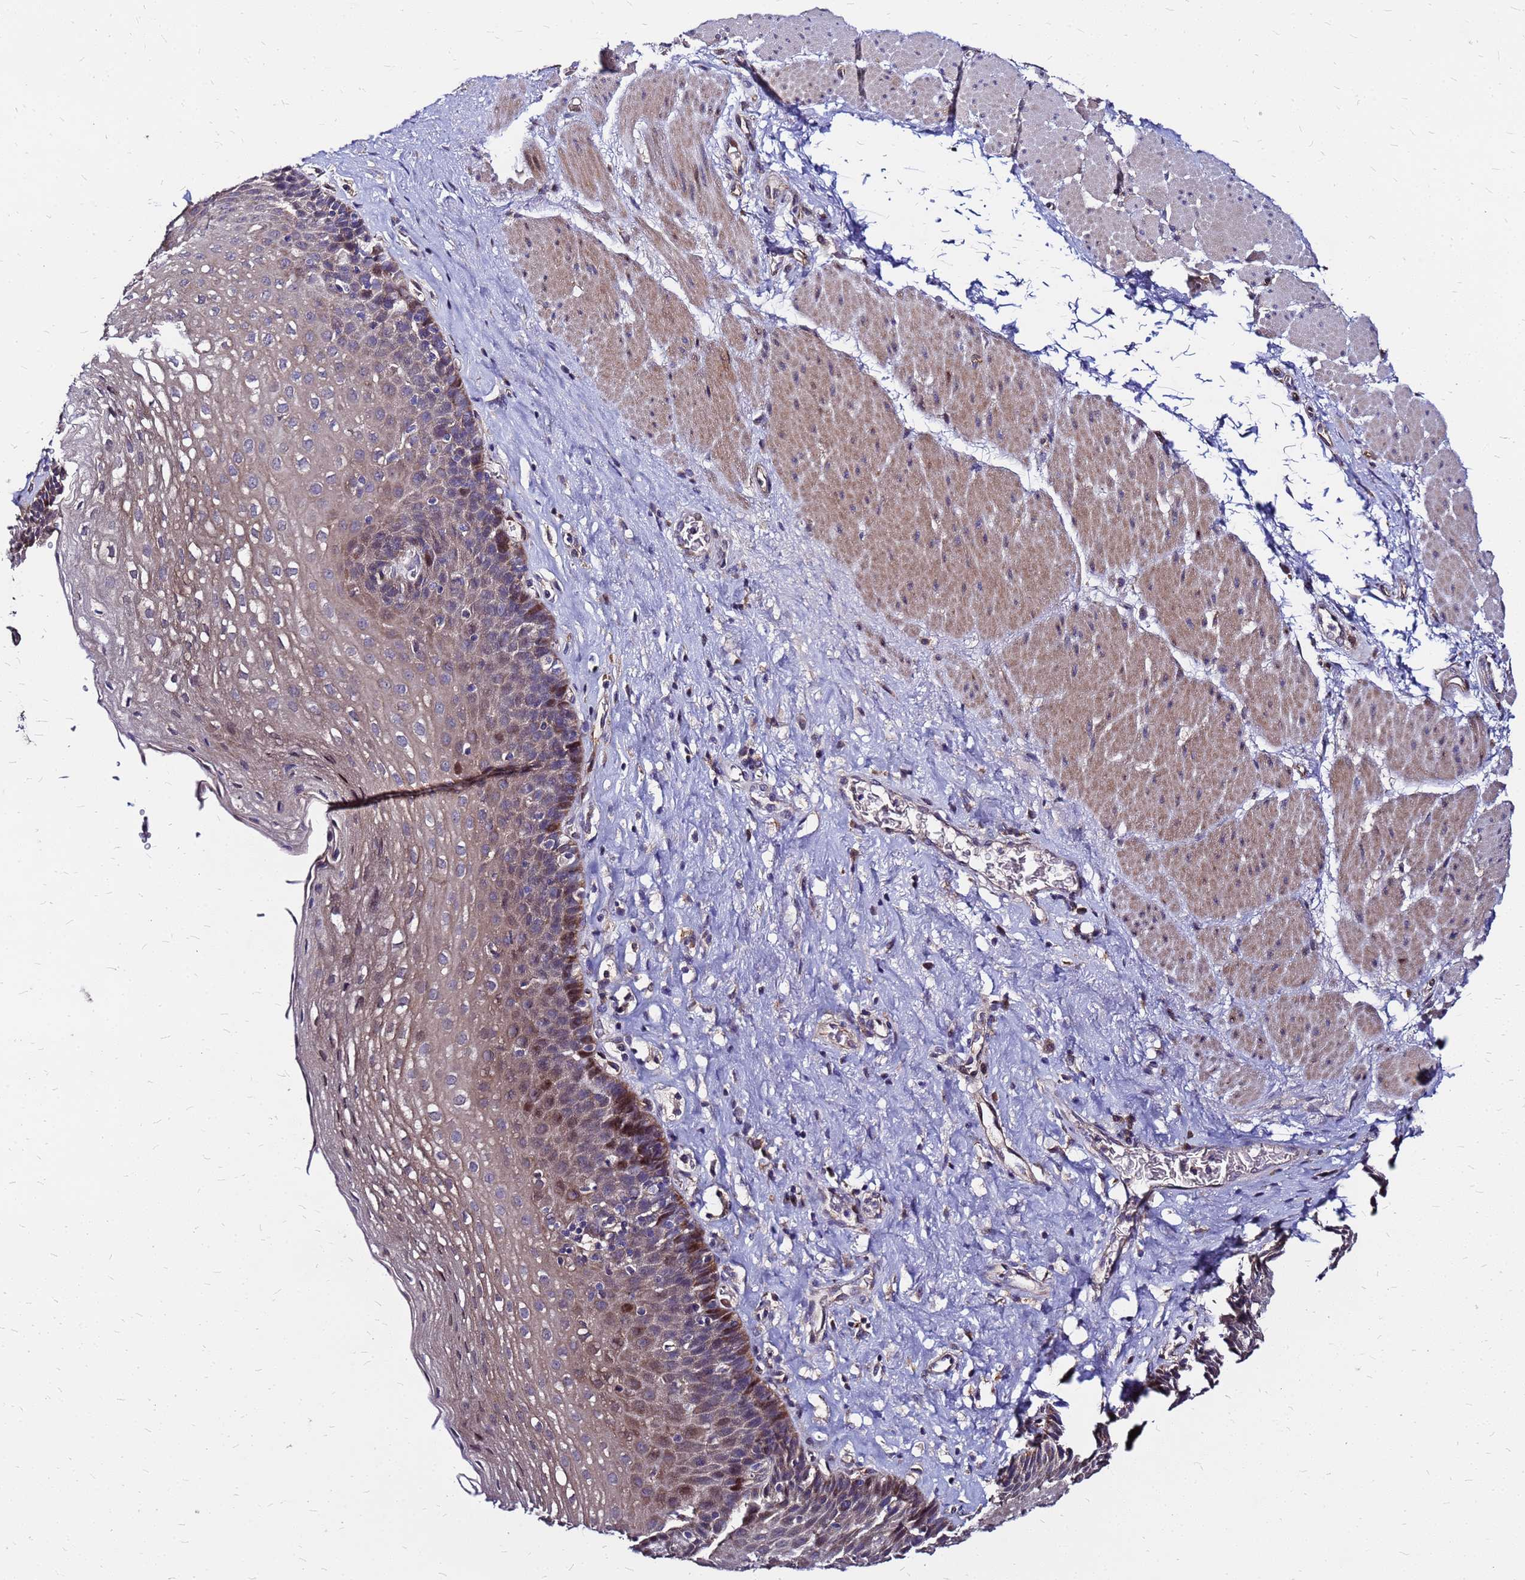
{"staining": {"intensity": "strong", "quantity": "<25%", "location": "cytoplasmic/membranous,nuclear"}, "tissue": "esophagus", "cell_type": "Squamous epithelial cells", "image_type": "normal", "snomed": [{"axis": "morphology", "description": "Normal tissue, NOS"}, {"axis": "topography", "description": "Esophagus"}], "caption": "Squamous epithelial cells demonstrate medium levels of strong cytoplasmic/membranous,nuclear expression in about <25% of cells in benign esophagus.", "gene": "ARHGEF35", "patient": {"sex": "female", "age": 66}}